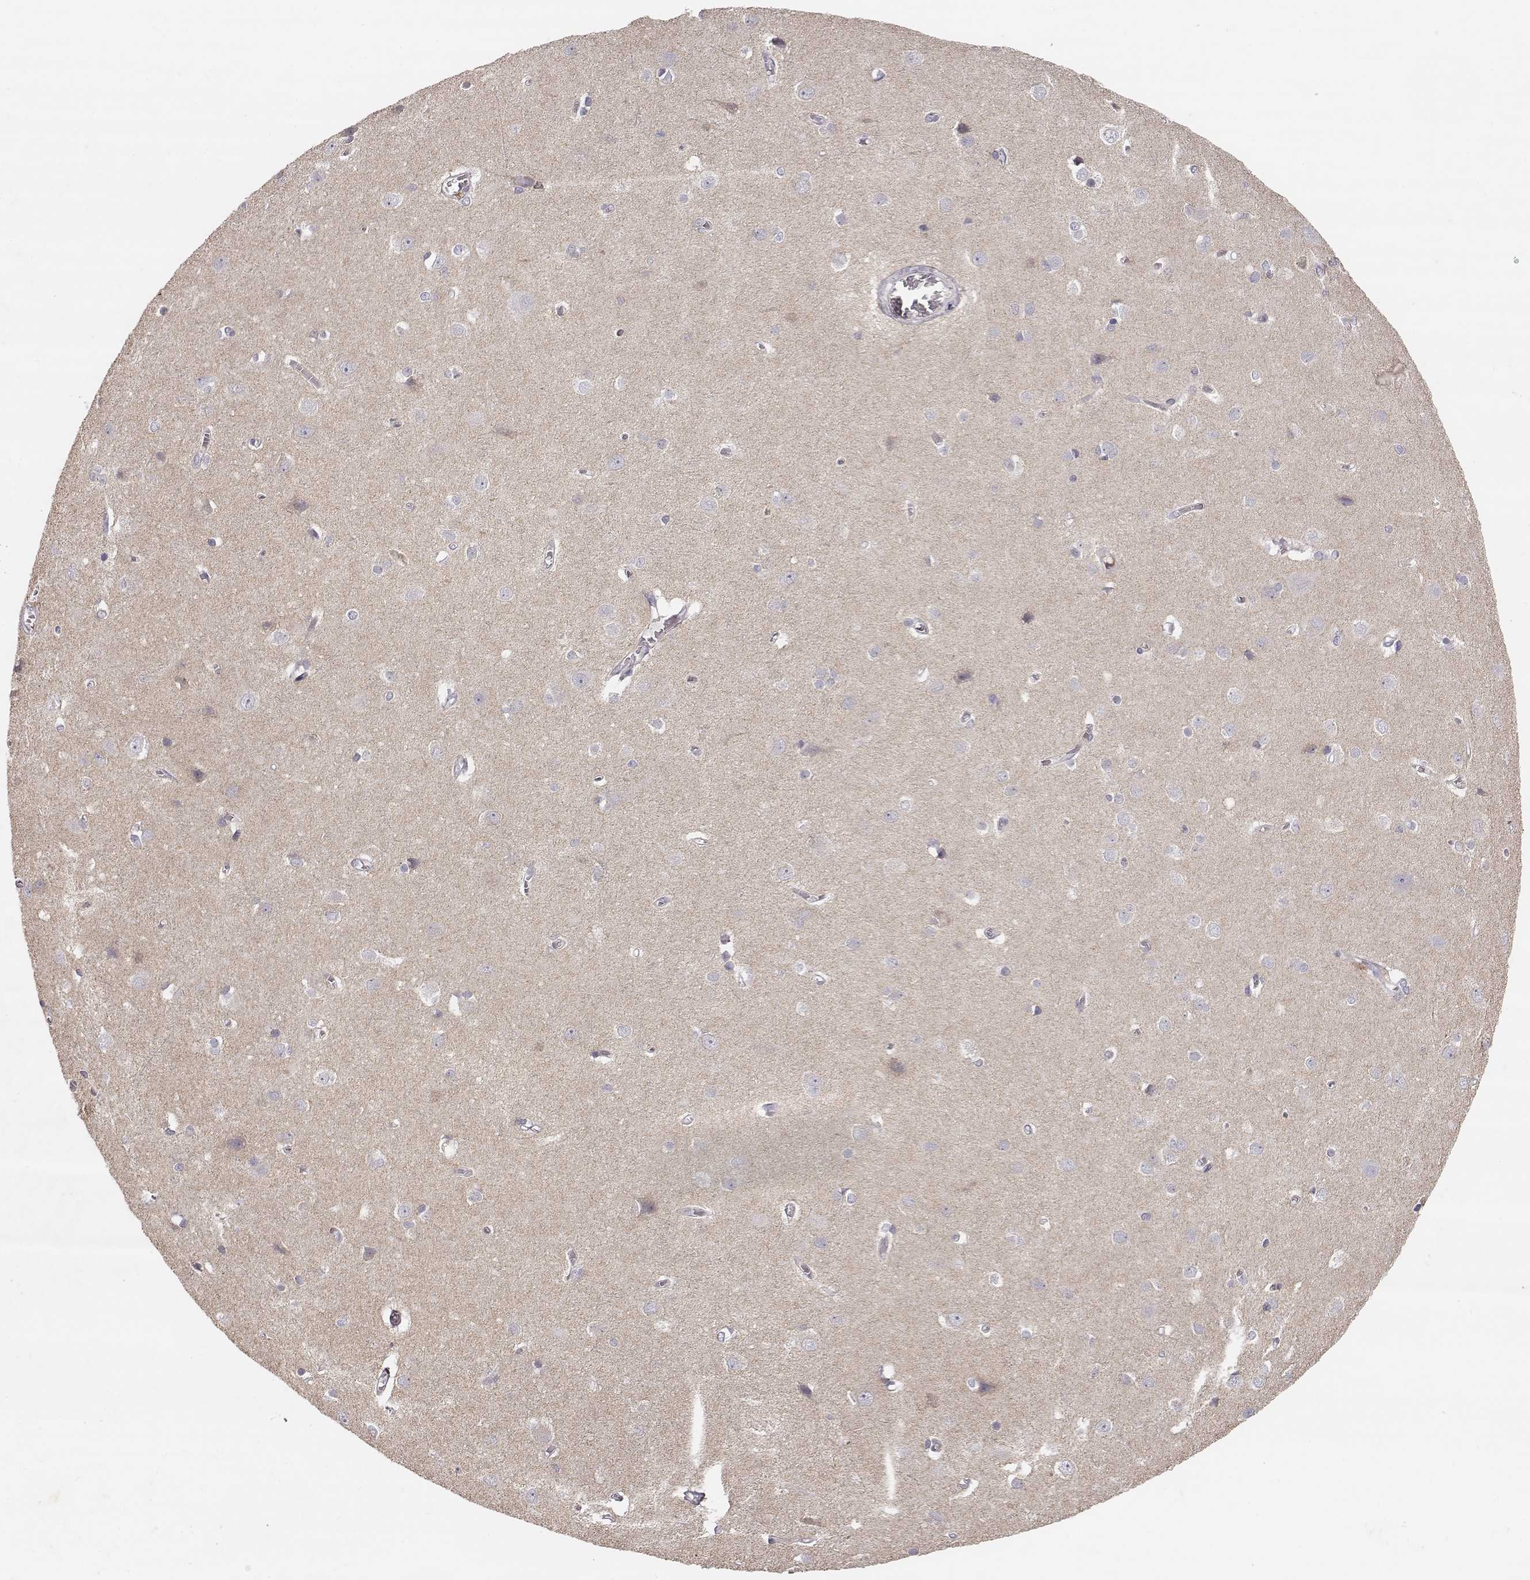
{"staining": {"intensity": "negative", "quantity": "none", "location": "none"}, "tissue": "cerebral cortex", "cell_type": "Endothelial cells", "image_type": "normal", "snomed": [{"axis": "morphology", "description": "Normal tissue, NOS"}, {"axis": "topography", "description": "Cerebral cortex"}], "caption": "This is a micrograph of immunohistochemistry (IHC) staining of normal cerebral cortex, which shows no staining in endothelial cells. (DAB immunohistochemistry (IHC) visualized using brightfield microscopy, high magnification).", "gene": "TLX3", "patient": {"sex": "male", "age": 37}}